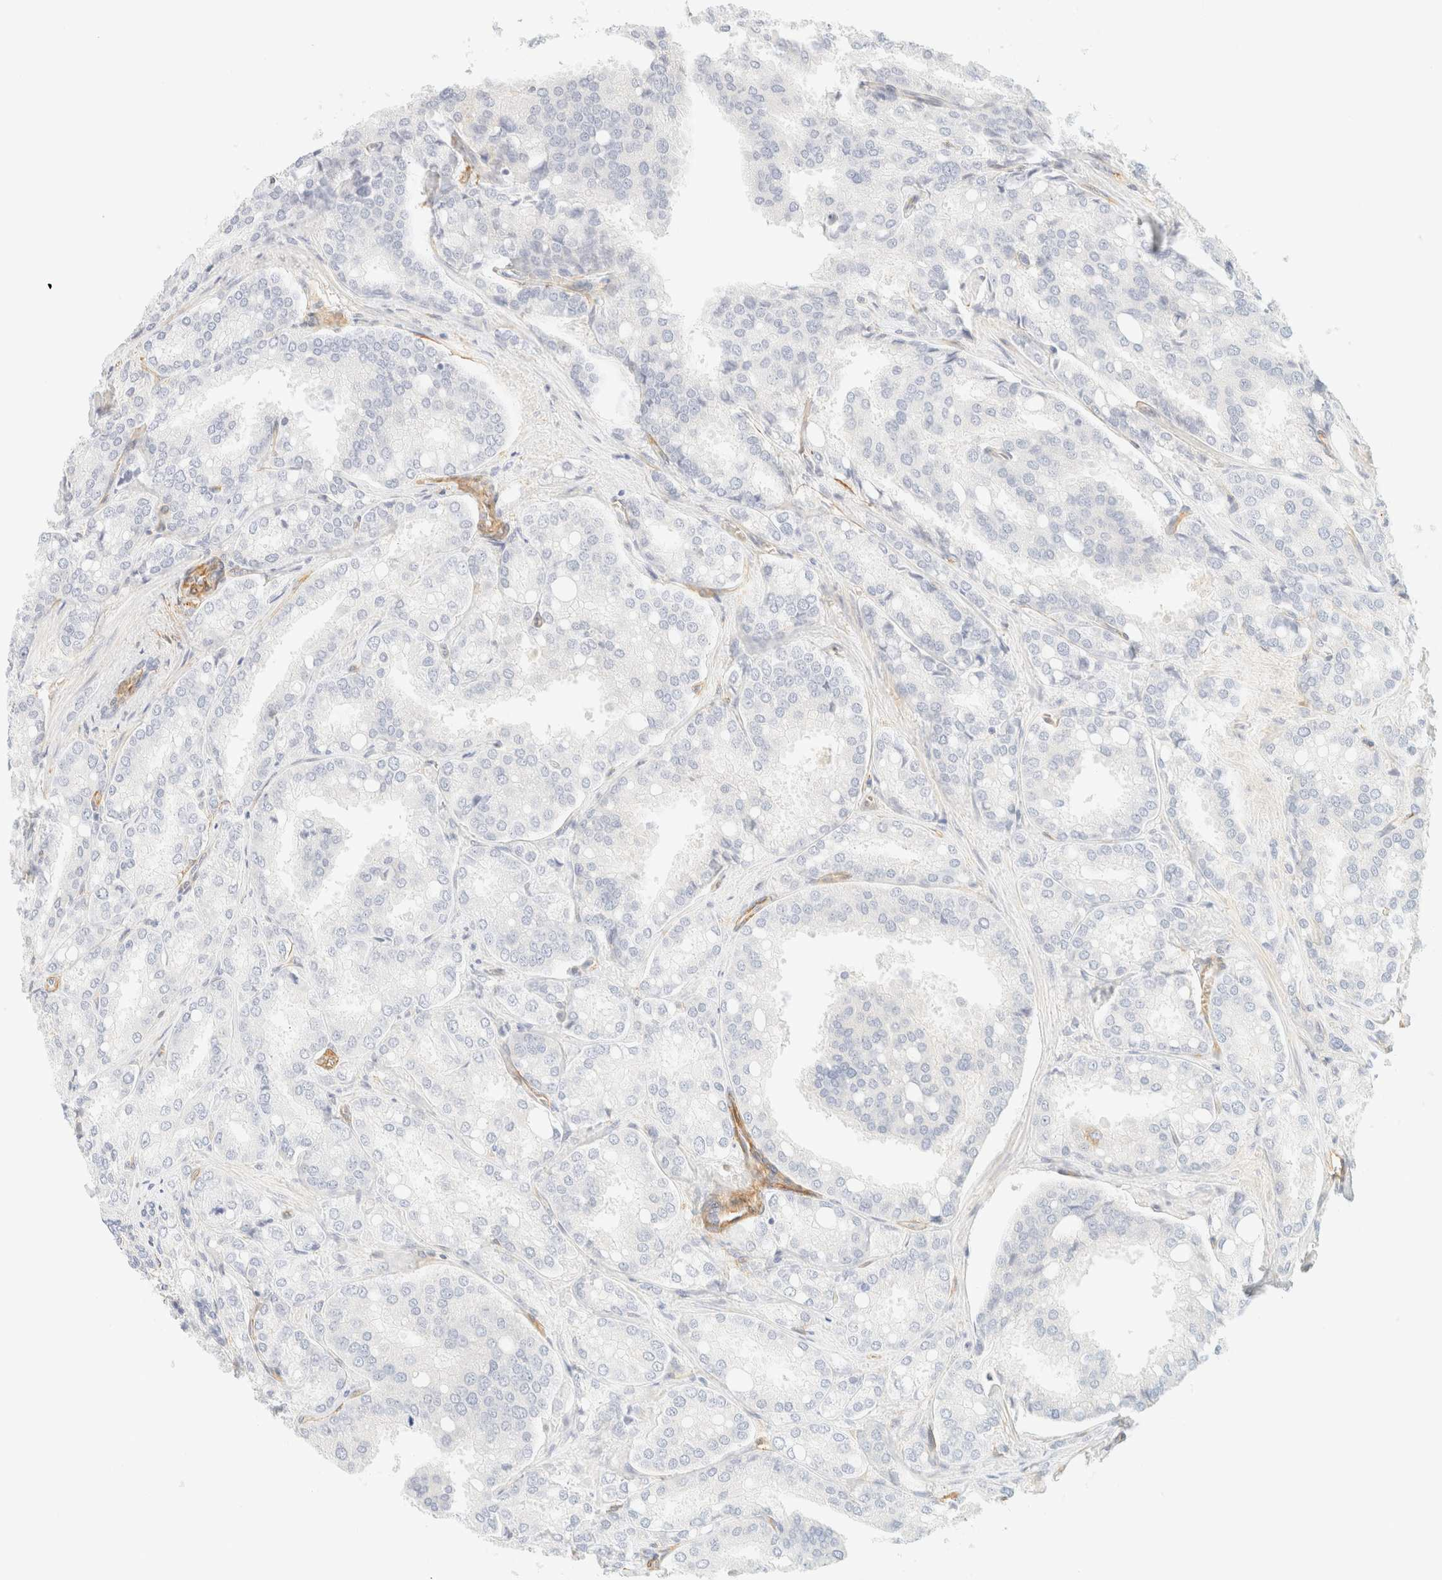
{"staining": {"intensity": "negative", "quantity": "none", "location": "none"}, "tissue": "prostate cancer", "cell_type": "Tumor cells", "image_type": "cancer", "snomed": [{"axis": "morphology", "description": "Adenocarcinoma, High grade"}, {"axis": "topography", "description": "Prostate"}], "caption": "Adenocarcinoma (high-grade) (prostate) stained for a protein using IHC exhibits no staining tumor cells.", "gene": "OTOP2", "patient": {"sex": "male", "age": 50}}